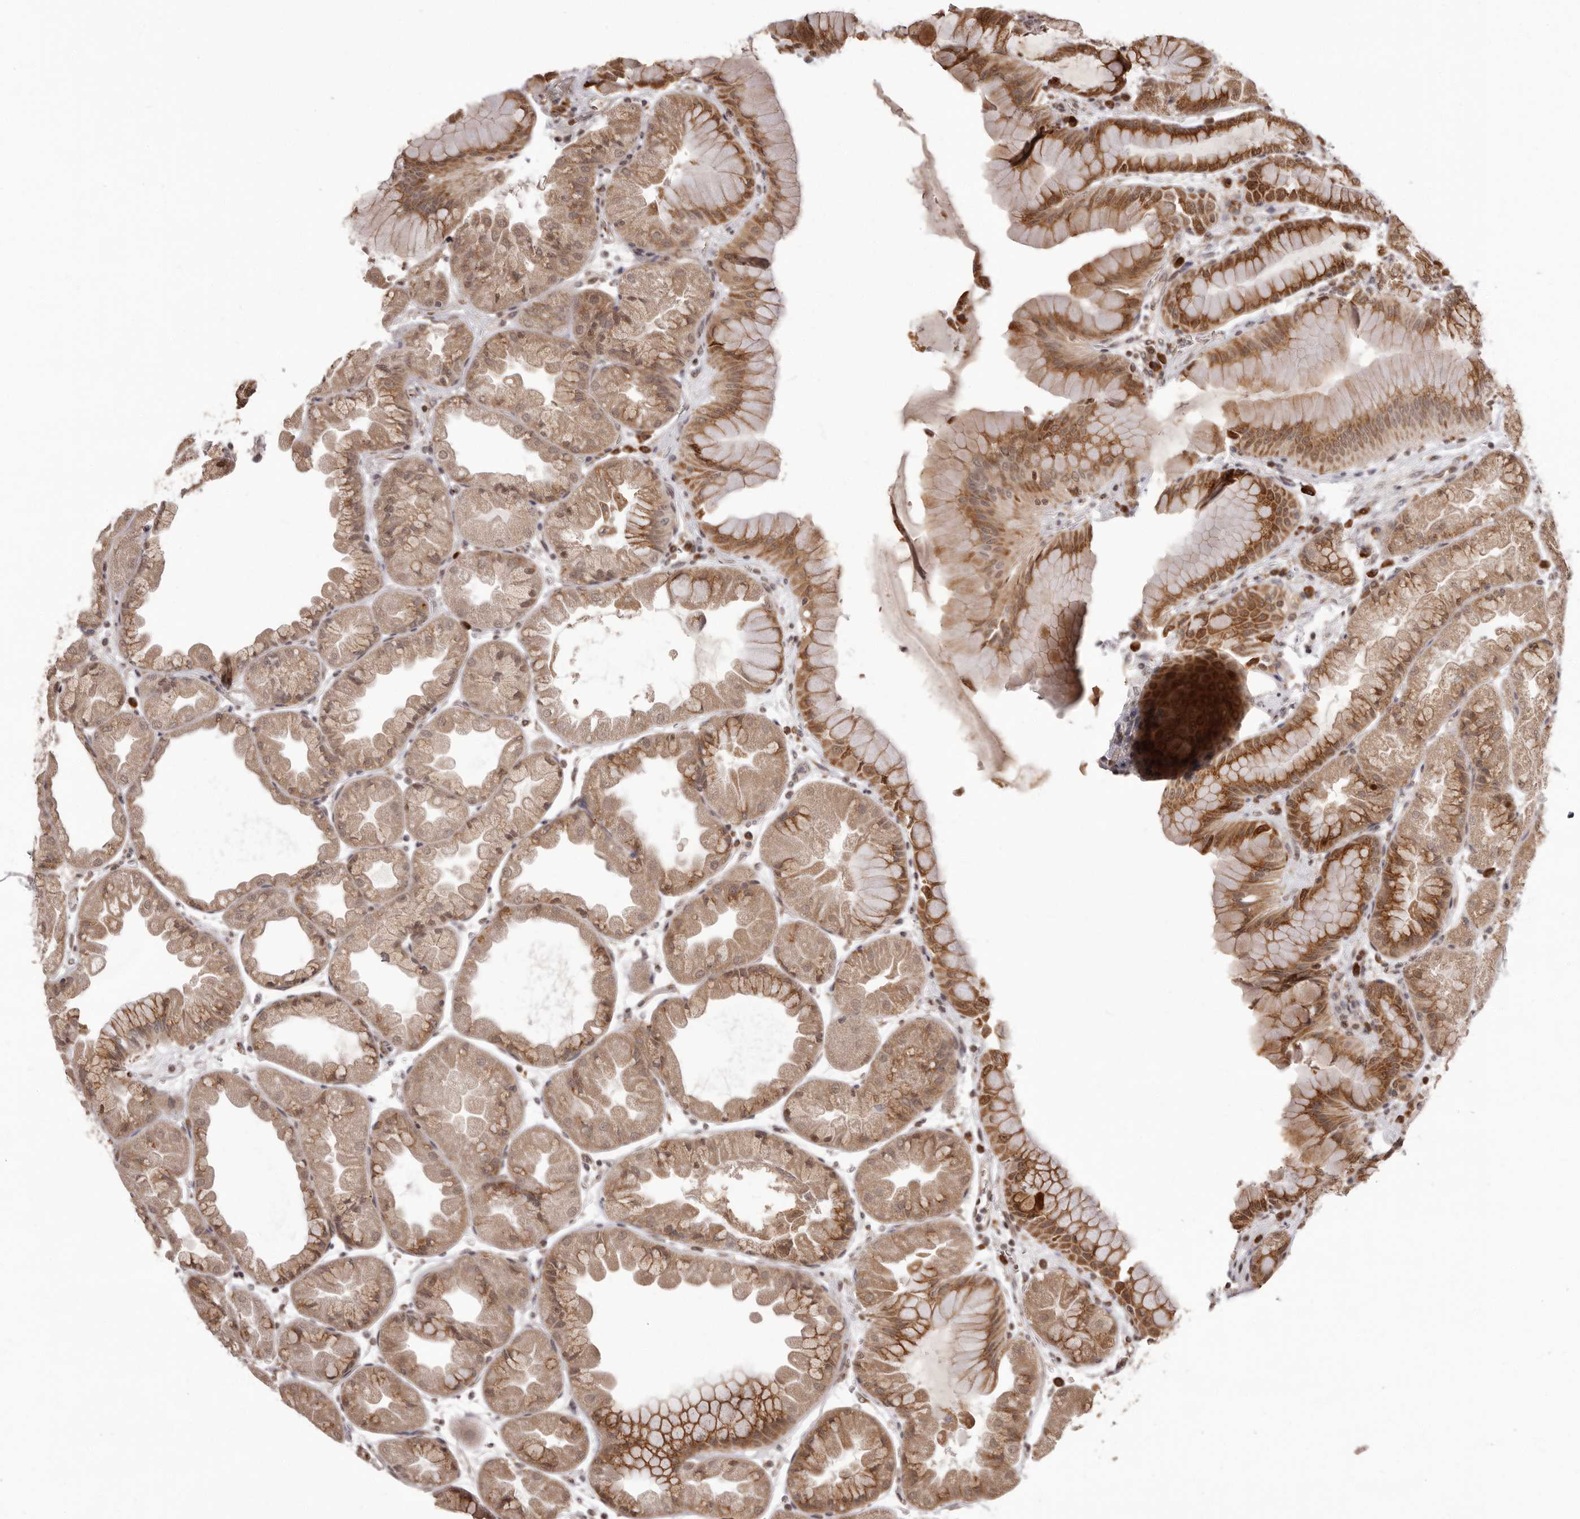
{"staining": {"intensity": "strong", "quantity": ">75%", "location": "cytoplasmic/membranous"}, "tissue": "stomach", "cell_type": "Glandular cells", "image_type": "normal", "snomed": [{"axis": "morphology", "description": "Normal tissue, NOS"}, {"axis": "topography", "description": "Stomach, upper"}], "caption": "Normal stomach reveals strong cytoplasmic/membranous positivity in about >75% of glandular cells Nuclei are stained in blue..", "gene": "IL32", "patient": {"sex": "male", "age": 47}}